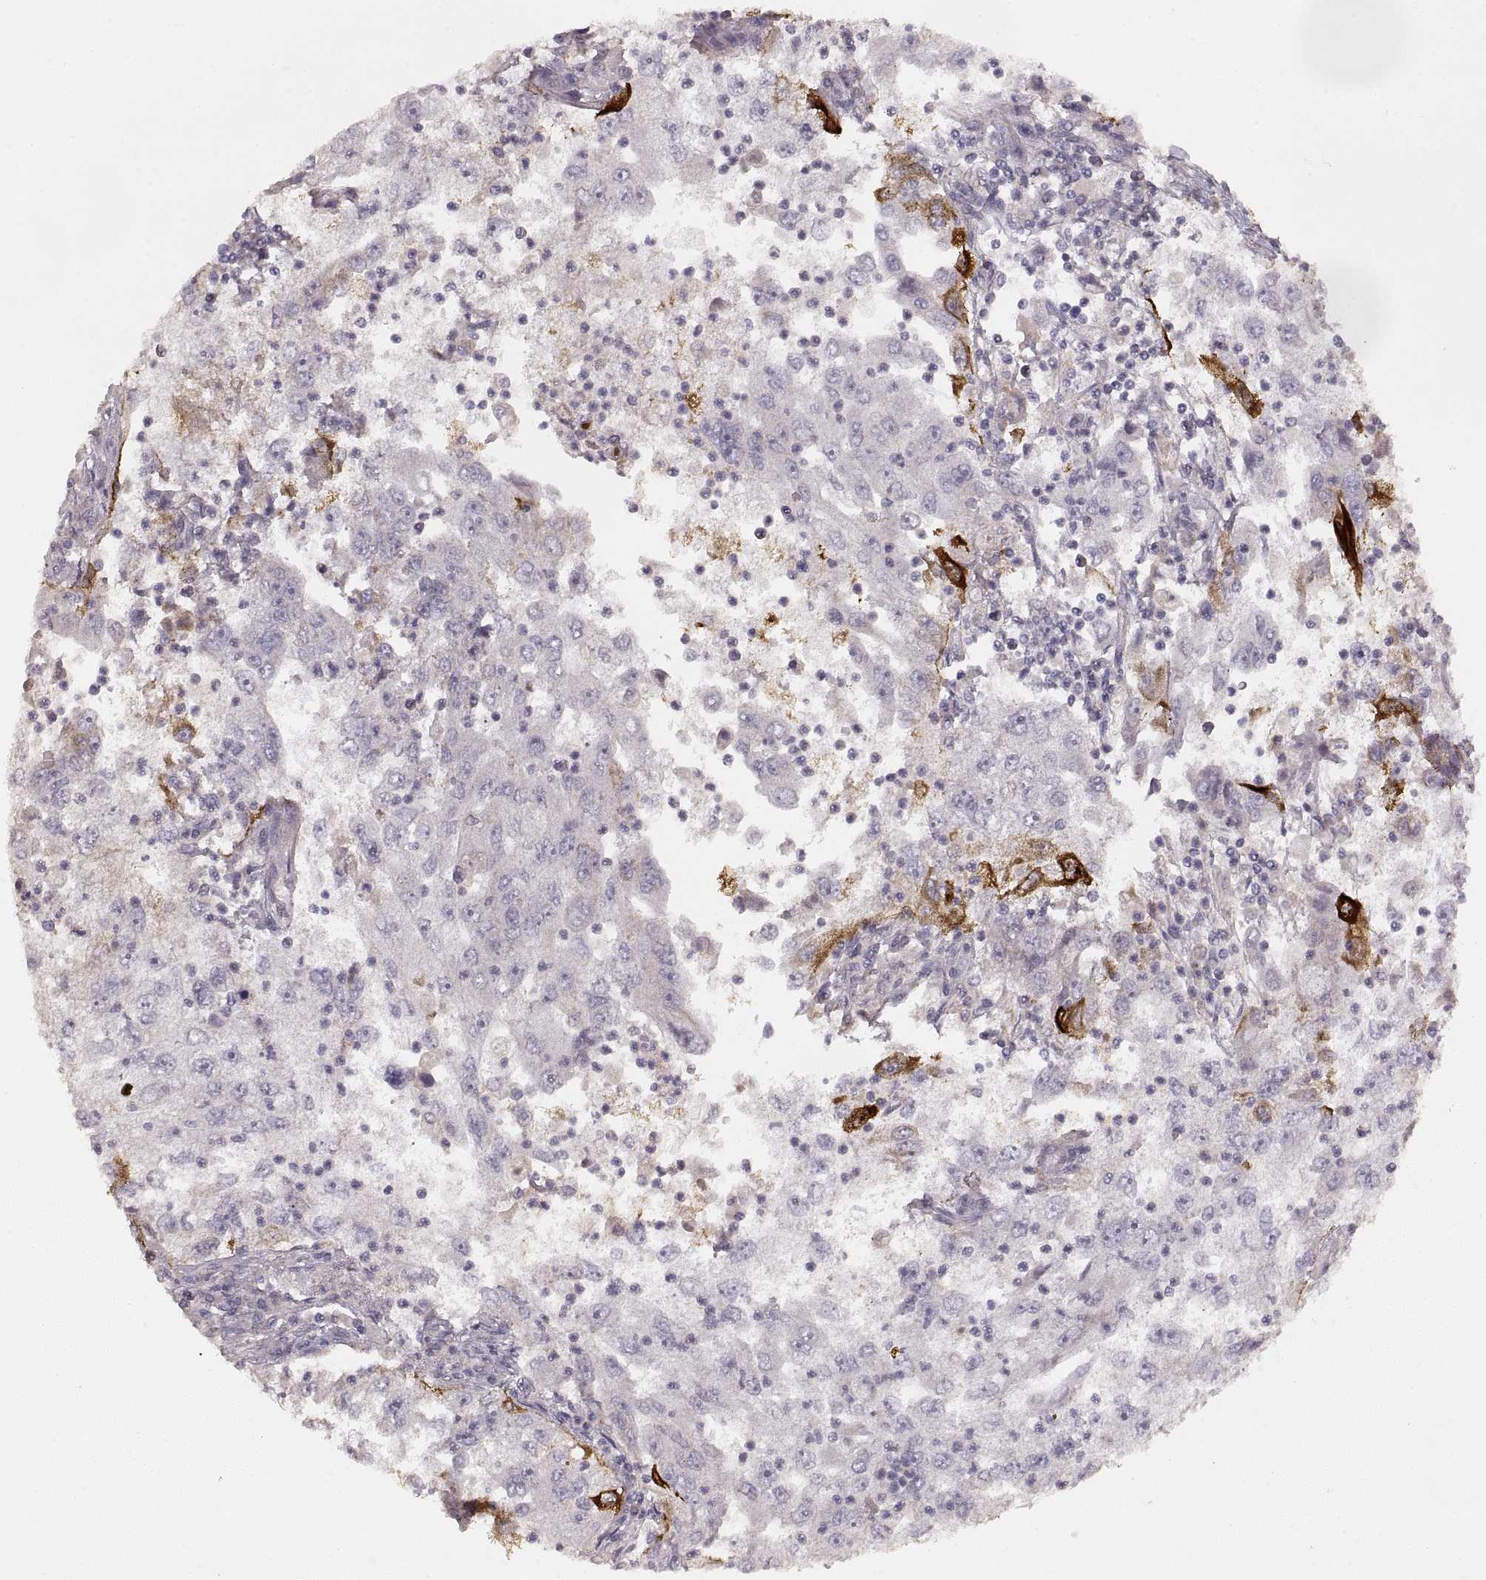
{"staining": {"intensity": "strong", "quantity": "<25%", "location": "cytoplasmic/membranous"}, "tissue": "cervical cancer", "cell_type": "Tumor cells", "image_type": "cancer", "snomed": [{"axis": "morphology", "description": "Squamous cell carcinoma, NOS"}, {"axis": "topography", "description": "Cervix"}], "caption": "Cervical cancer (squamous cell carcinoma) was stained to show a protein in brown. There is medium levels of strong cytoplasmic/membranous positivity in approximately <25% of tumor cells.", "gene": "LAMC2", "patient": {"sex": "female", "age": 36}}